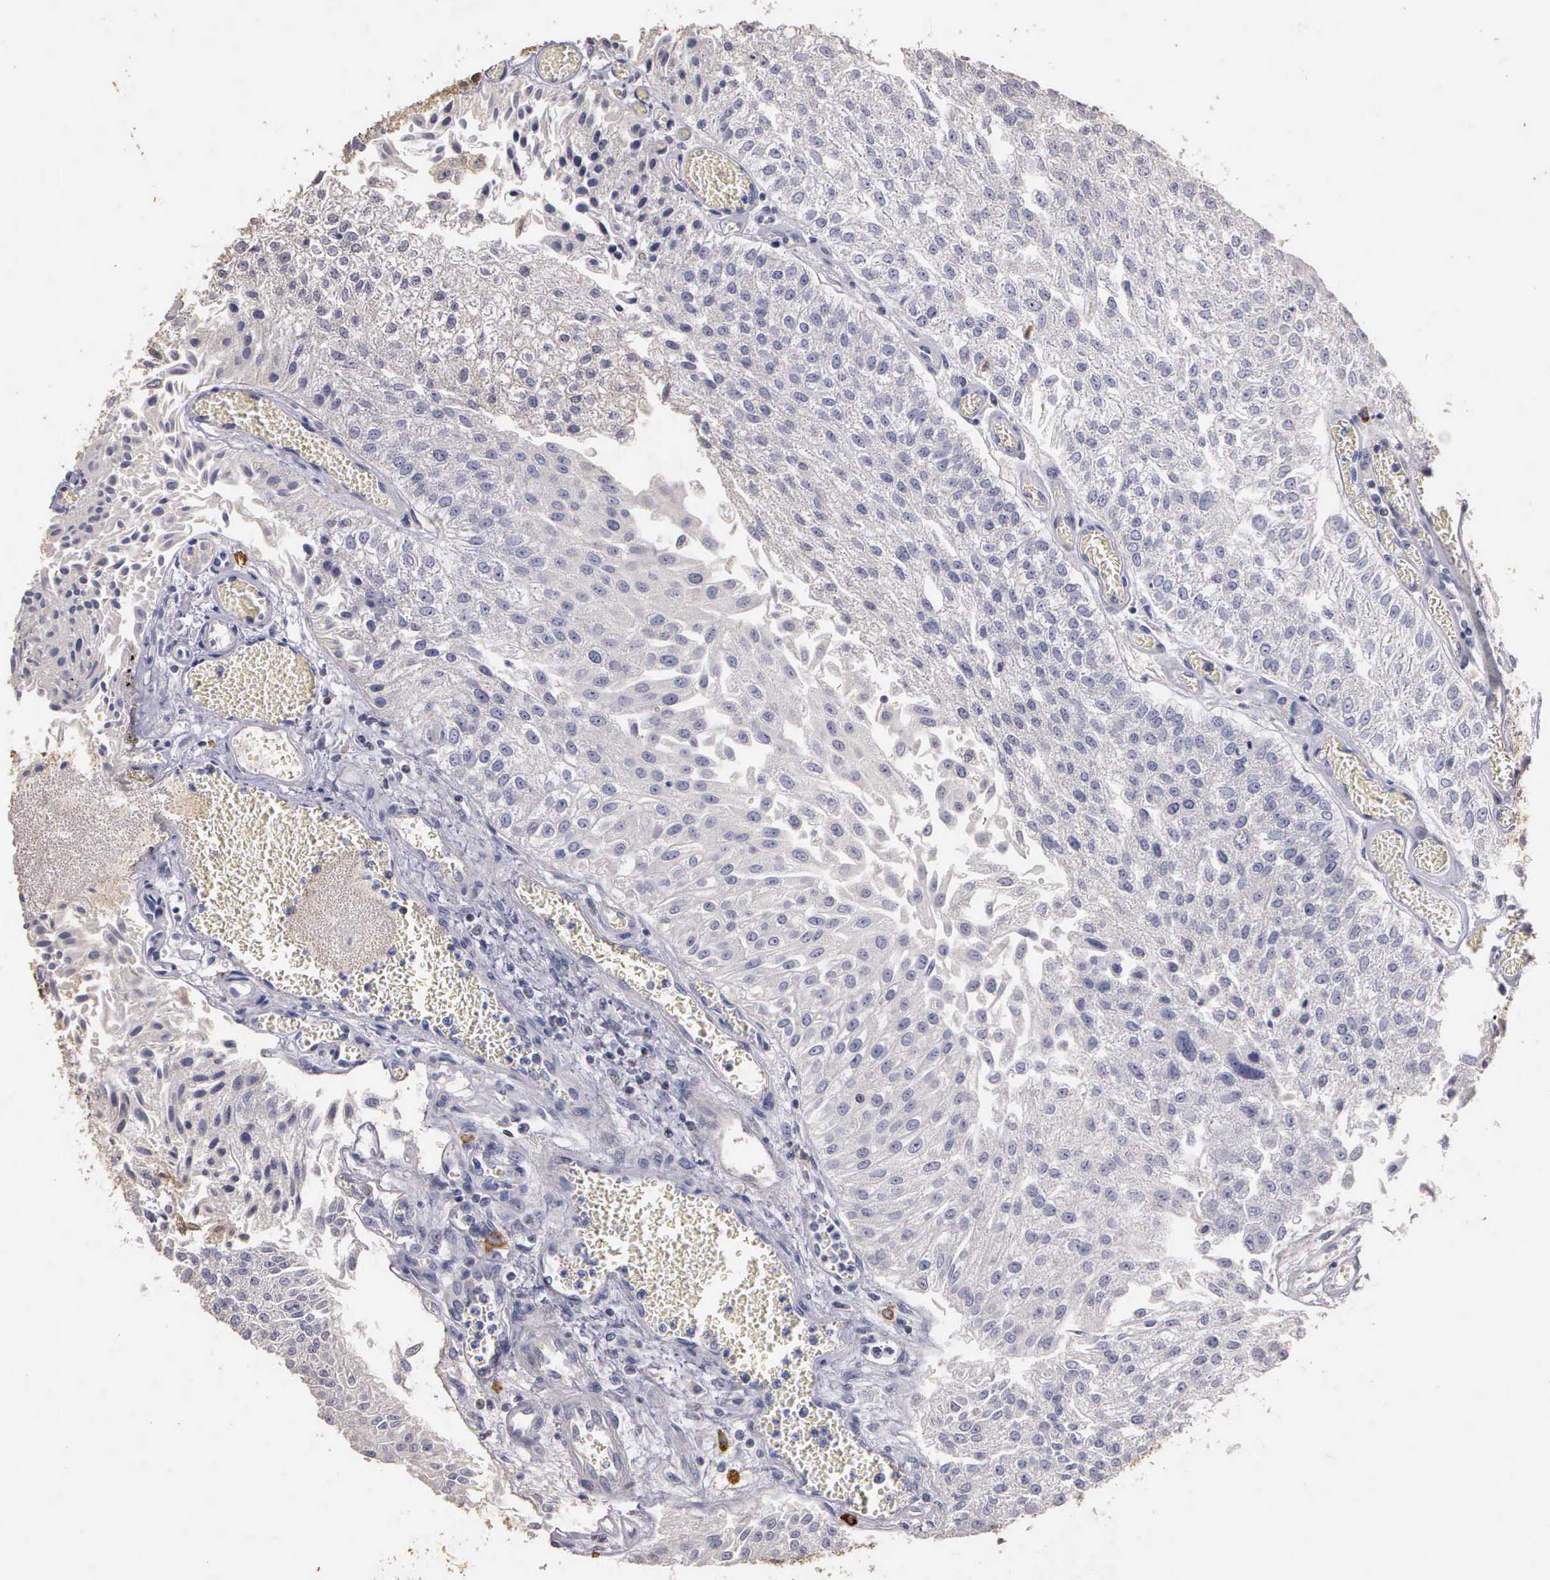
{"staining": {"intensity": "negative", "quantity": "none", "location": "none"}, "tissue": "urothelial cancer", "cell_type": "Tumor cells", "image_type": "cancer", "snomed": [{"axis": "morphology", "description": "Urothelial carcinoma, Low grade"}, {"axis": "topography", "description": "Urinary bladder"}], "caption": "Tumor cells show no significant expression in low-grade urothelial carcinoma.", "gene": "ENO3", "patient": {"sex": "male", "age": 86}}